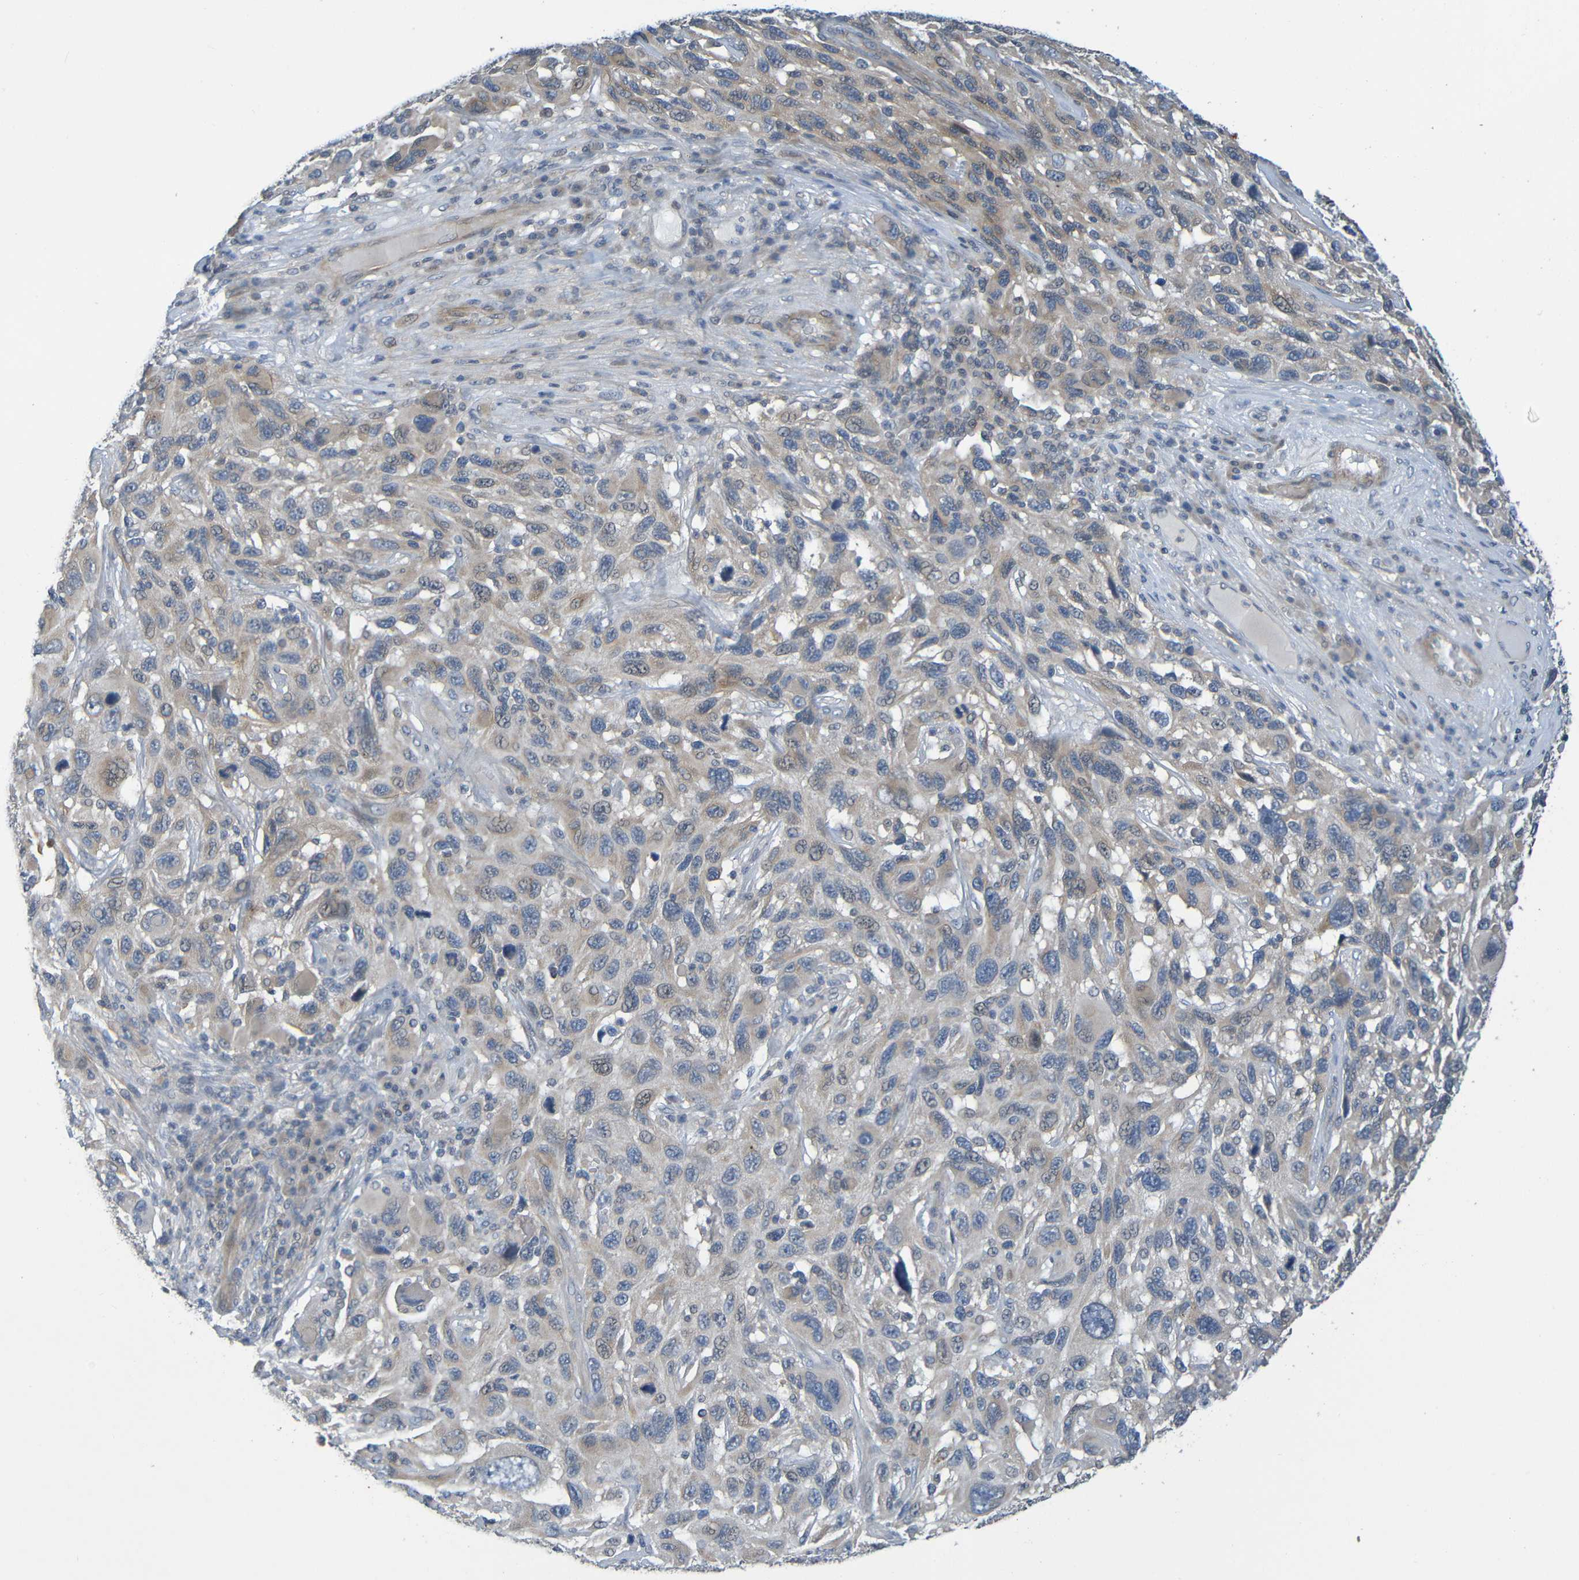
{"staining": {"intensity": "moderate", "quantity": ">75%", "location": "cytoplasmic/membranous"}, "tissue": "melanoma", "cell_type": "Tumor cells", "image_type": "cancer", "snomed": [{"axis": "morphology", "description": "Malignant melanoma, NOS"}, {"axis": "topography", "description": "Skin"}], "caption": "This is an image of immunohistochemistry staining of melanoma, which shows moderate expression in the cytoplasmic/membranous of tumor cells.", "gene": "CYP4F2", "patient": {"sex": "male", "age": 53}}